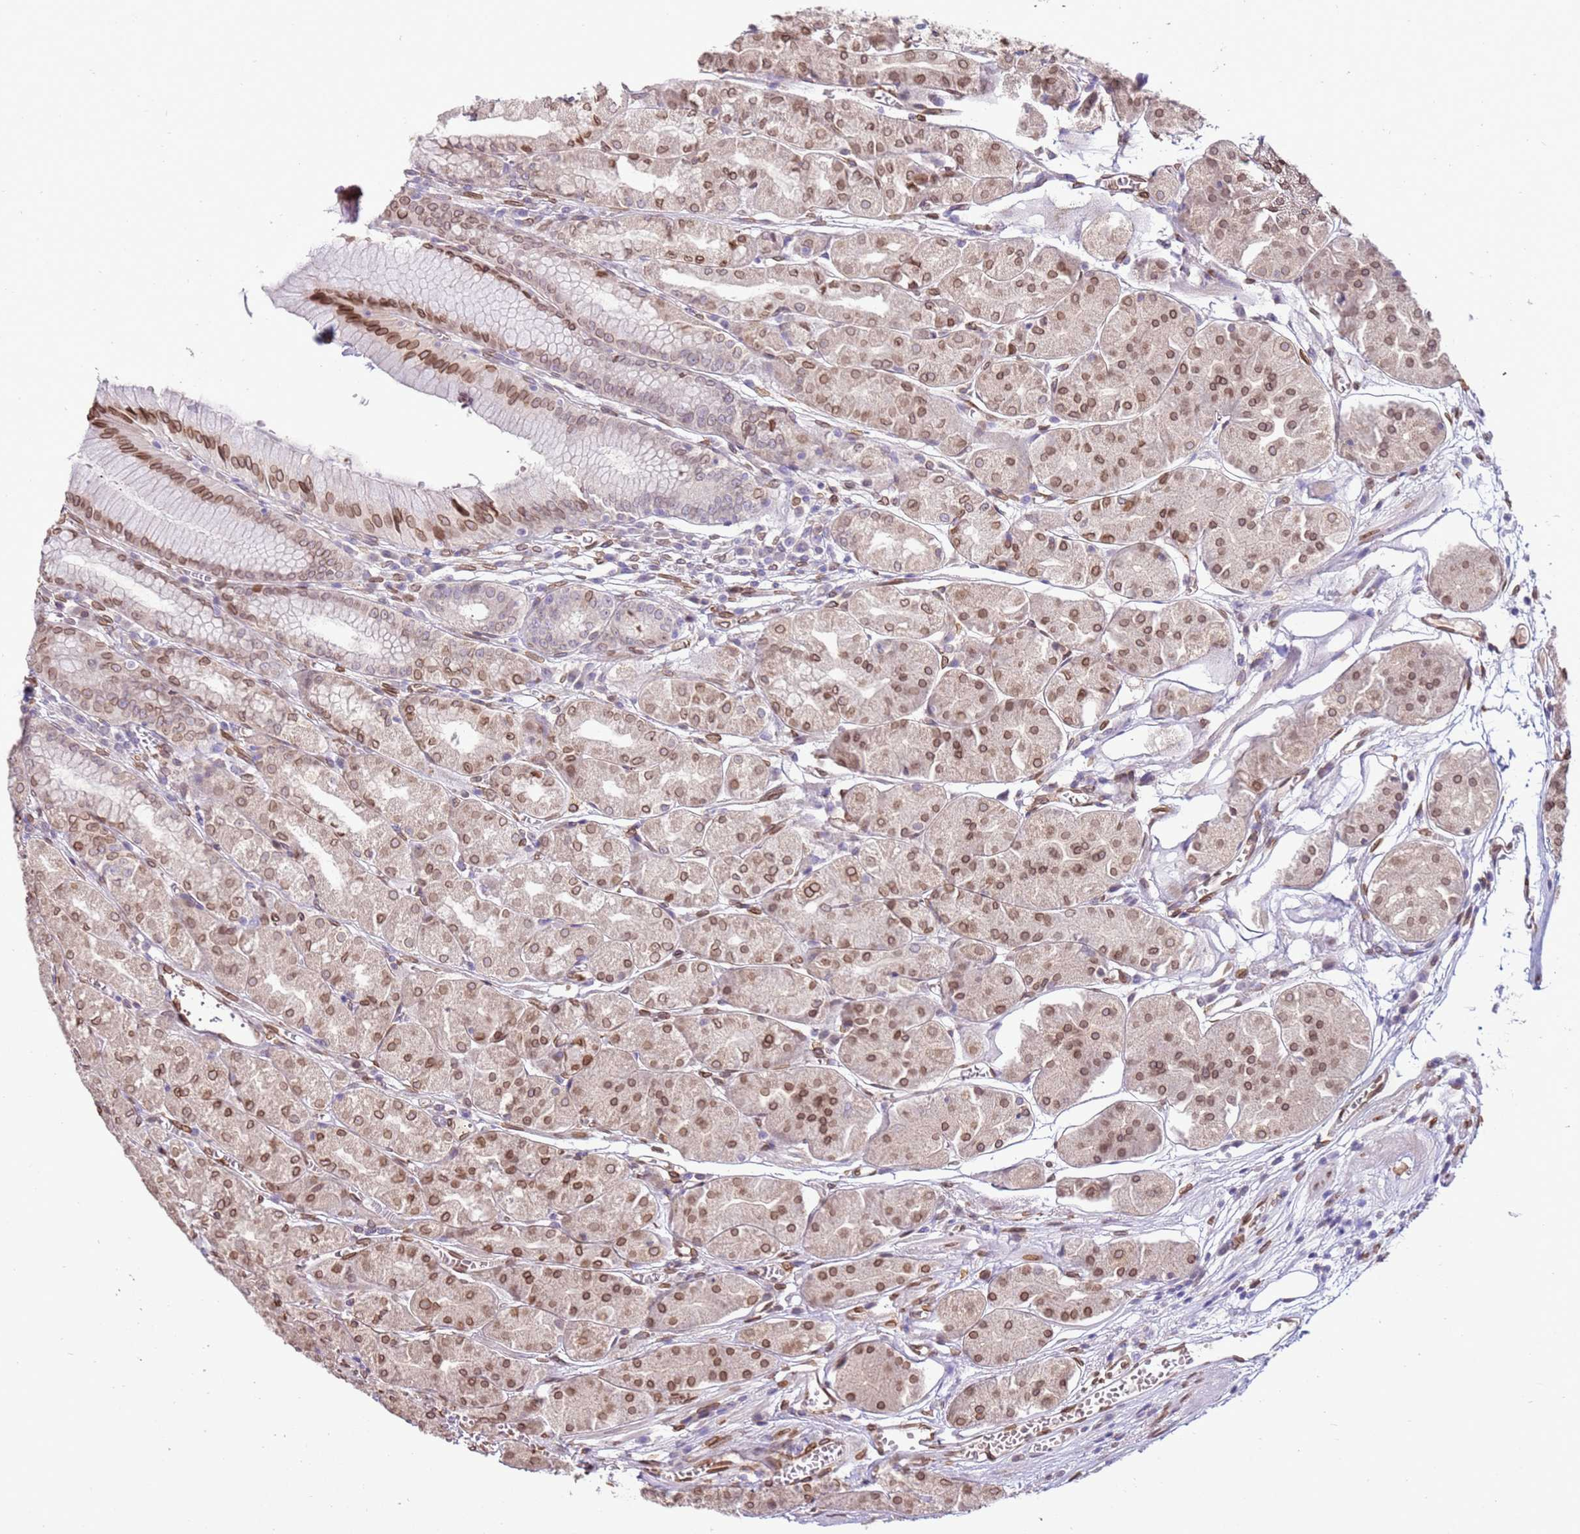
{"staining": {"intensity": "strong", "quantity": ">75%", "location": "cytoplasmic/membranous,nuclear"}, "tissue": "stomach", "cell_type": "Glandular cells", "image_type": "normal", "snomed": [{"axis": "morphology", "description": "Normal tissue, NOS"}, {"axis": "topography", "description": "Stomach"}], "caption": "About >75% of glandular cells in normal stomach reveal strong cytoplasmic/membranous,nuclear protein staining as visualized by brown immunohistochemical staining.", "gene": "TMEM47", "patient": {"sex": "male", "age": 55}}